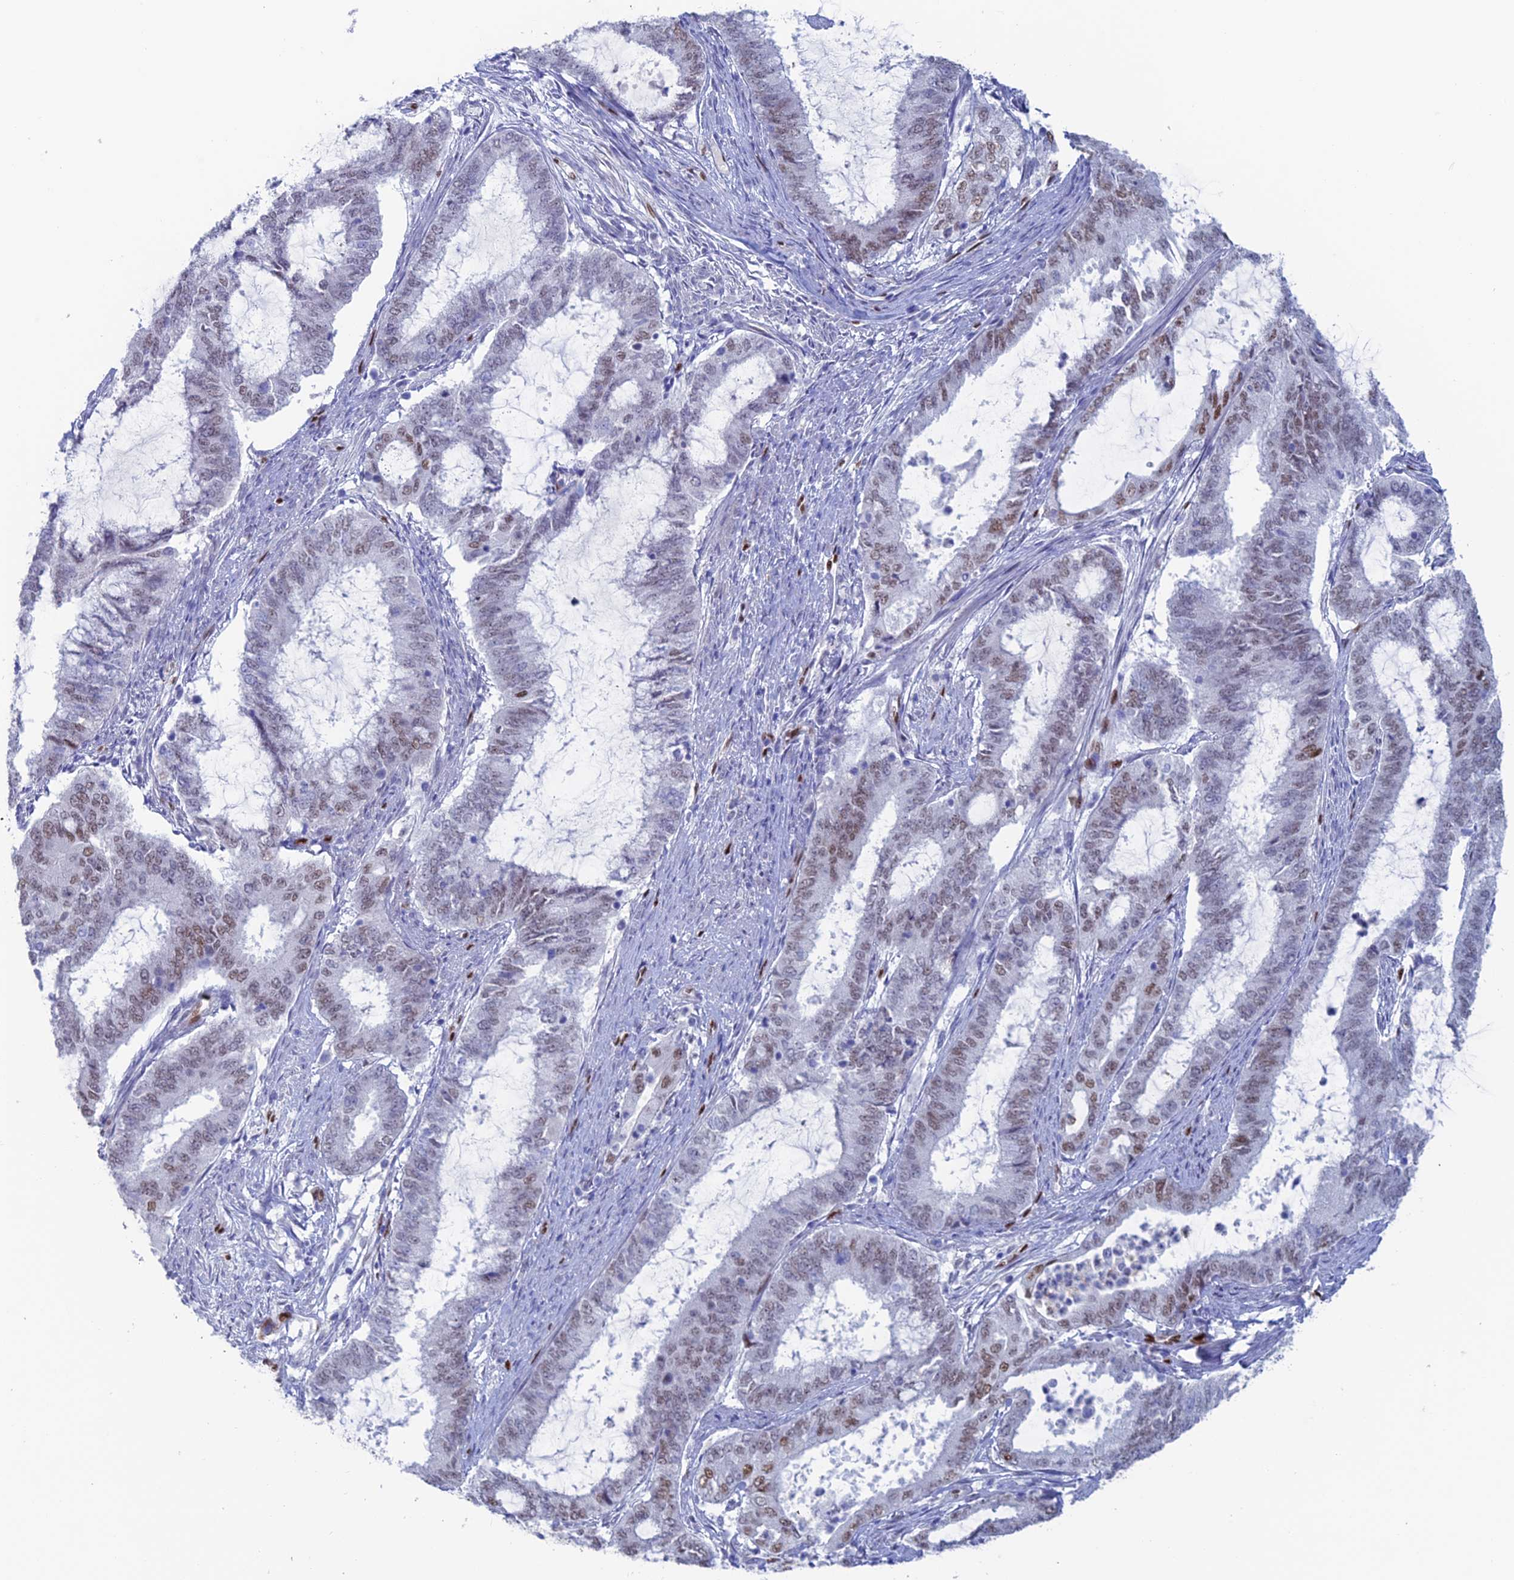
{"staining": {"intensity": "weak", "quantity": "25%-75%", "location": "nuclear"}, "tissue": "endometrial cancer", "cell_type": "Tumor cells", "image_type": "cancer", "snomed": [{"axis": "morphology", "description": "Adenocarcinoma, NOS"}, {"axis": "topography", "description": "Endometrium"}], "caption": "Endometrial cancer (adenocarcinoma) stained for a protein exhibits weak nuclear positivity in tumor cells.", "gene": "NOL4L", "patient": {"sex": "female", "age": 51}}